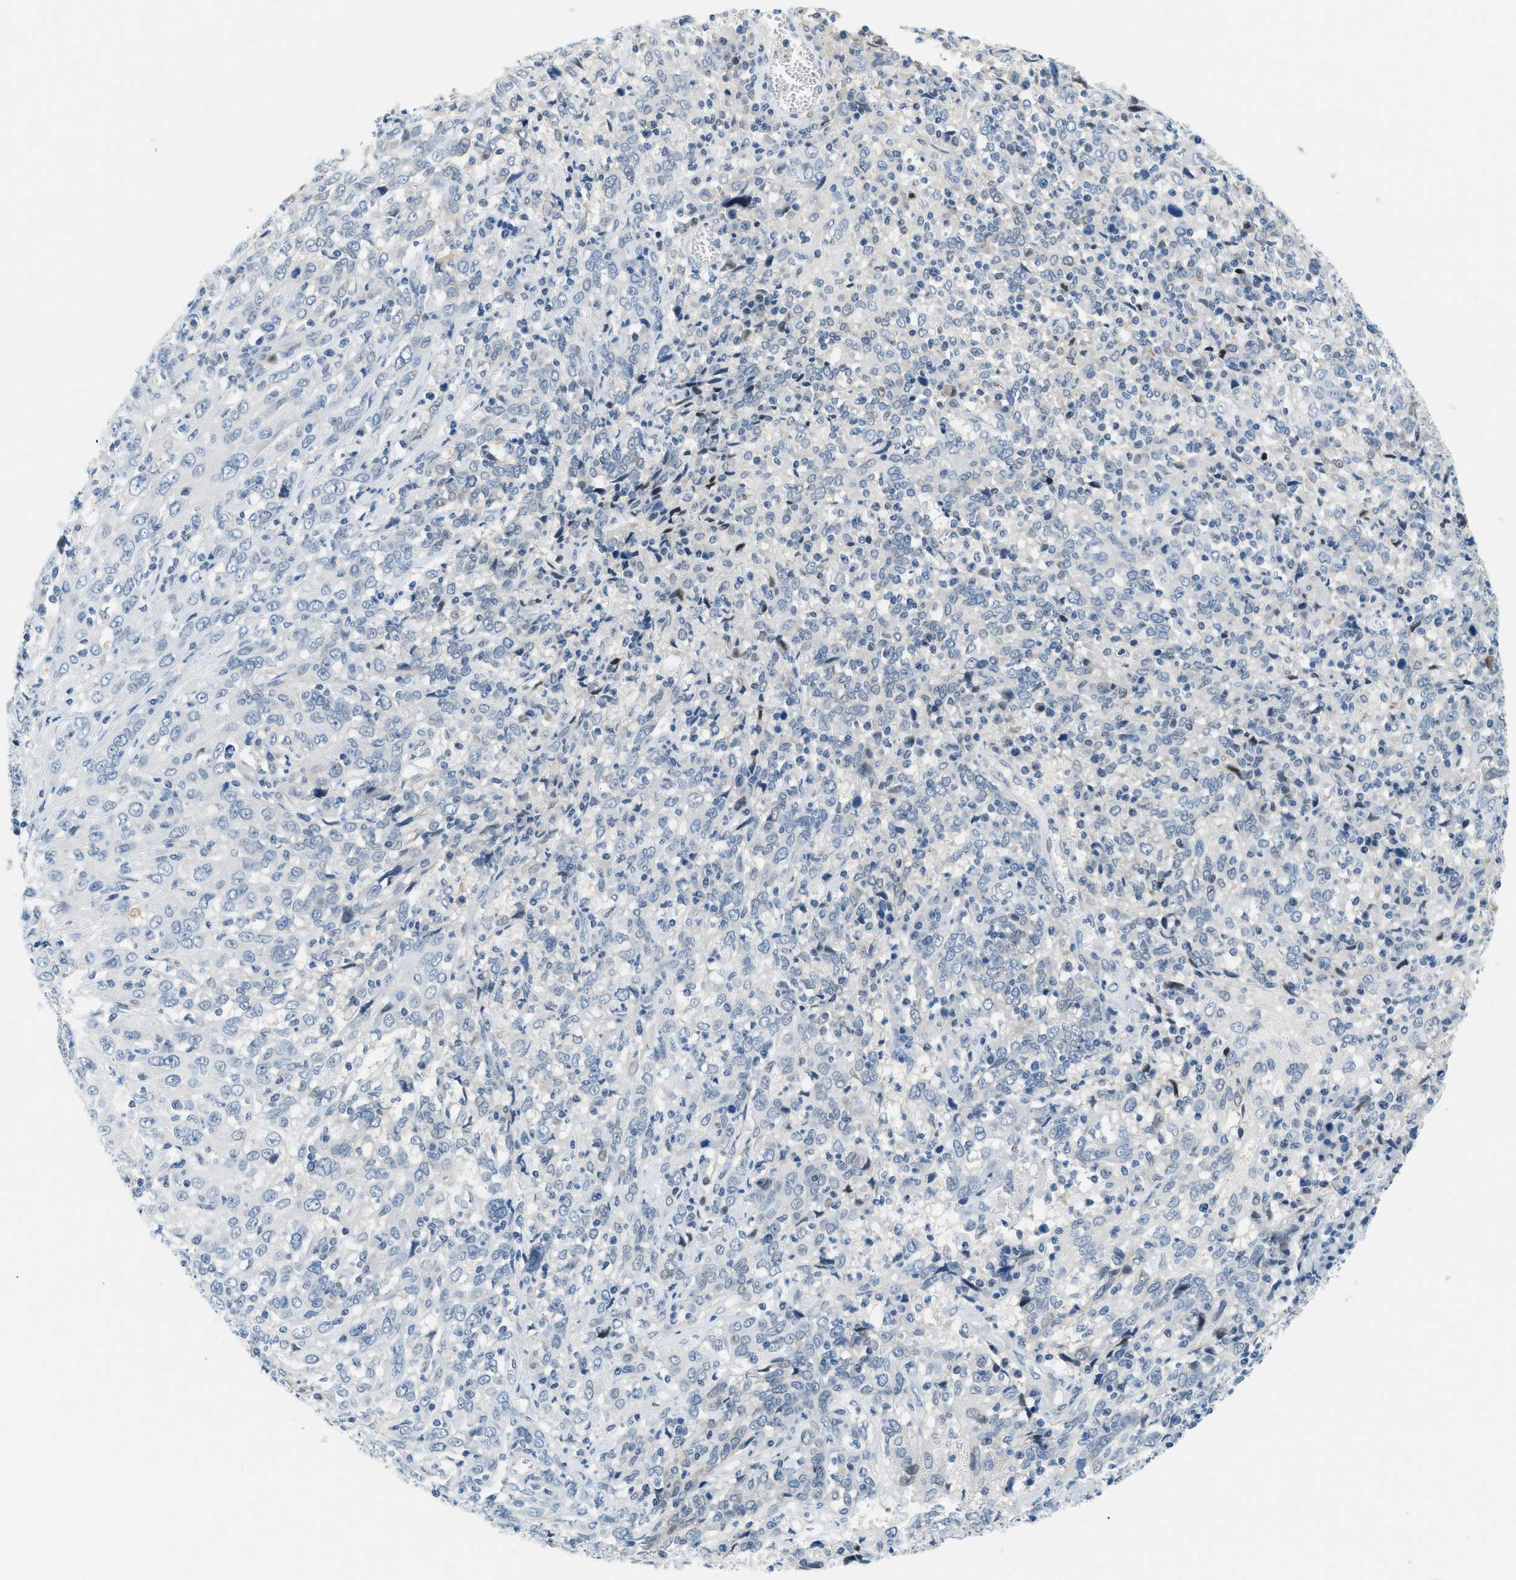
{"staining": {"intensity": "negative", "quantity": "none", "location": "none"}, "tissue": "cervical cancer", "cell_type": "Tumor cells", "image_type": "cancer", "snomed": [{"axis": "morphology", "description": "Squamous cell carcinoma, NOS"}, {"axis": "topography", "description": "Cervix"}], "caption": "Photomicrograph shows no significant protein expression in tumor cells of squamous cell carcinoma (cervical). (DAB (3,3'-diaminobenzidine) immunohistochemistry visualized using brightfield microscopy, high magnification).", "gene": "CYP4X1", "patient": {"sex": "female", "age": 46}}